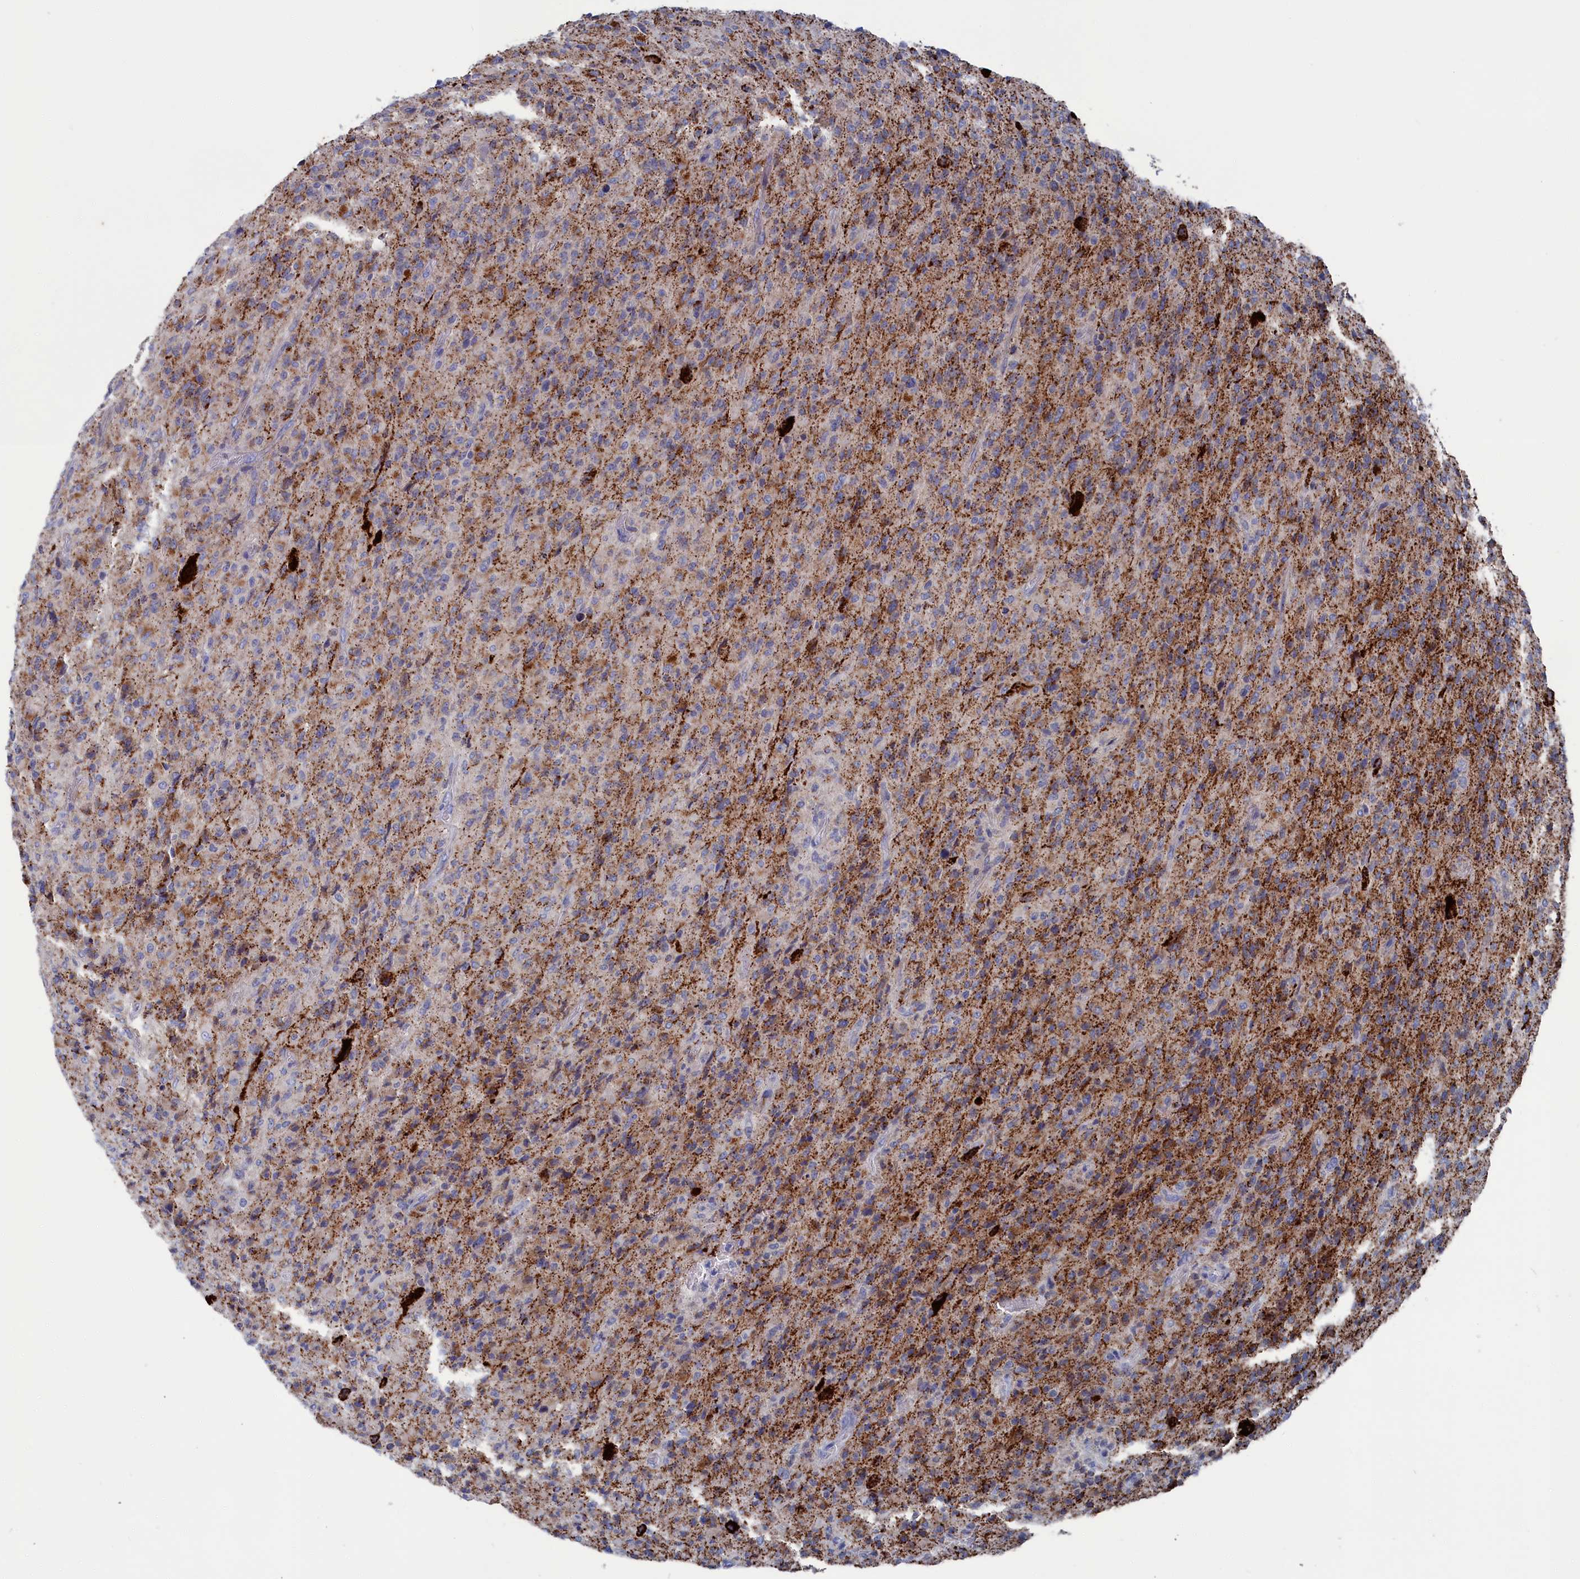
{"staining": {"intensity": "moderate", "quantity": "<25%", "location": "cytoplasmic/membranous"}, "tissue": "glioma", "cell_type": "Tumor cells", "image_type": "cancer", "snomed": [{"axis": "morphology", "description": "Glioma, malignant, High grade"}, {"axis": "topography", "description": "Brain"}], "caption": "Immunohistochemistry (IHC) photomicrograph of neoplastic tissue: glioma stained using immunohistochemistry (IHC) demonstrates low levels of moderate protein expression localized specifically in the cytoplasmic/membranous of tumor cells, appearing as a cytoplasmic/membranous brown color.", "gene": "CEND1", "patient": {"sex": "female", "age": 57}}